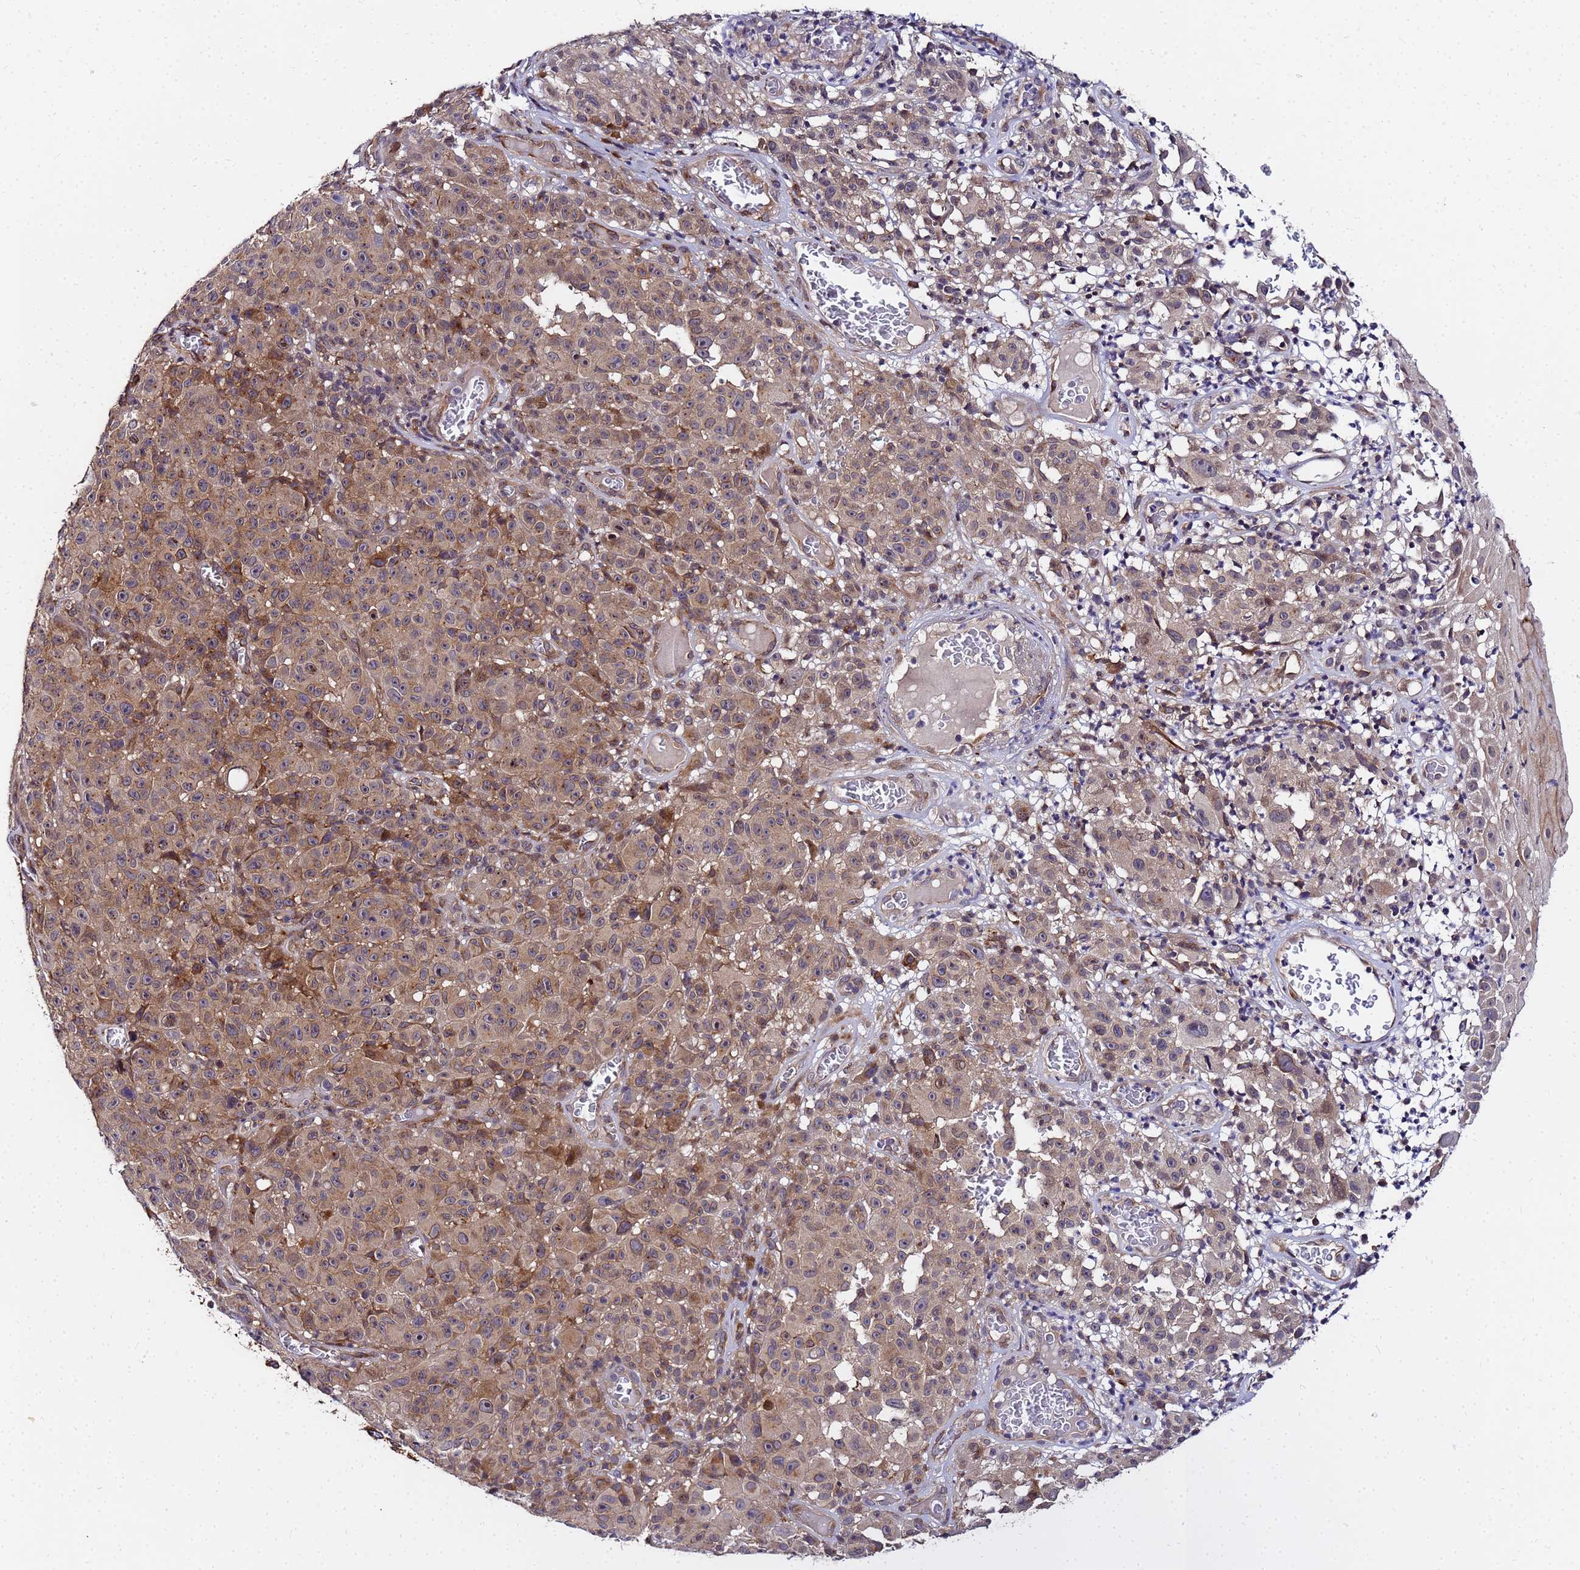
{"staining": {"intensity": "weak", "quantity": ">75%", "location": "cytoplasmic/membranous"}, "tissue": "melanoma", "cell_type": "Tumor cells", "image_type": "cancer", "snomed": [{"axis": "morphology", "description": "Malignant melanoma, NOS"}, {"axis": "topography", "description": "Skin"}], "caption": "Immunohistochemistry image of neoplastic tissue: human malignant melanoma stained using immunohistochemistry (IHC) shows low levels of weak protein expression localized specifically in the cytoplasmic/membranous of tumor cells, appearing as a cytoplasmic/membranous brown color.", "gene": "UNC93B1", "patient": {"sex": "female", "age": 82}}